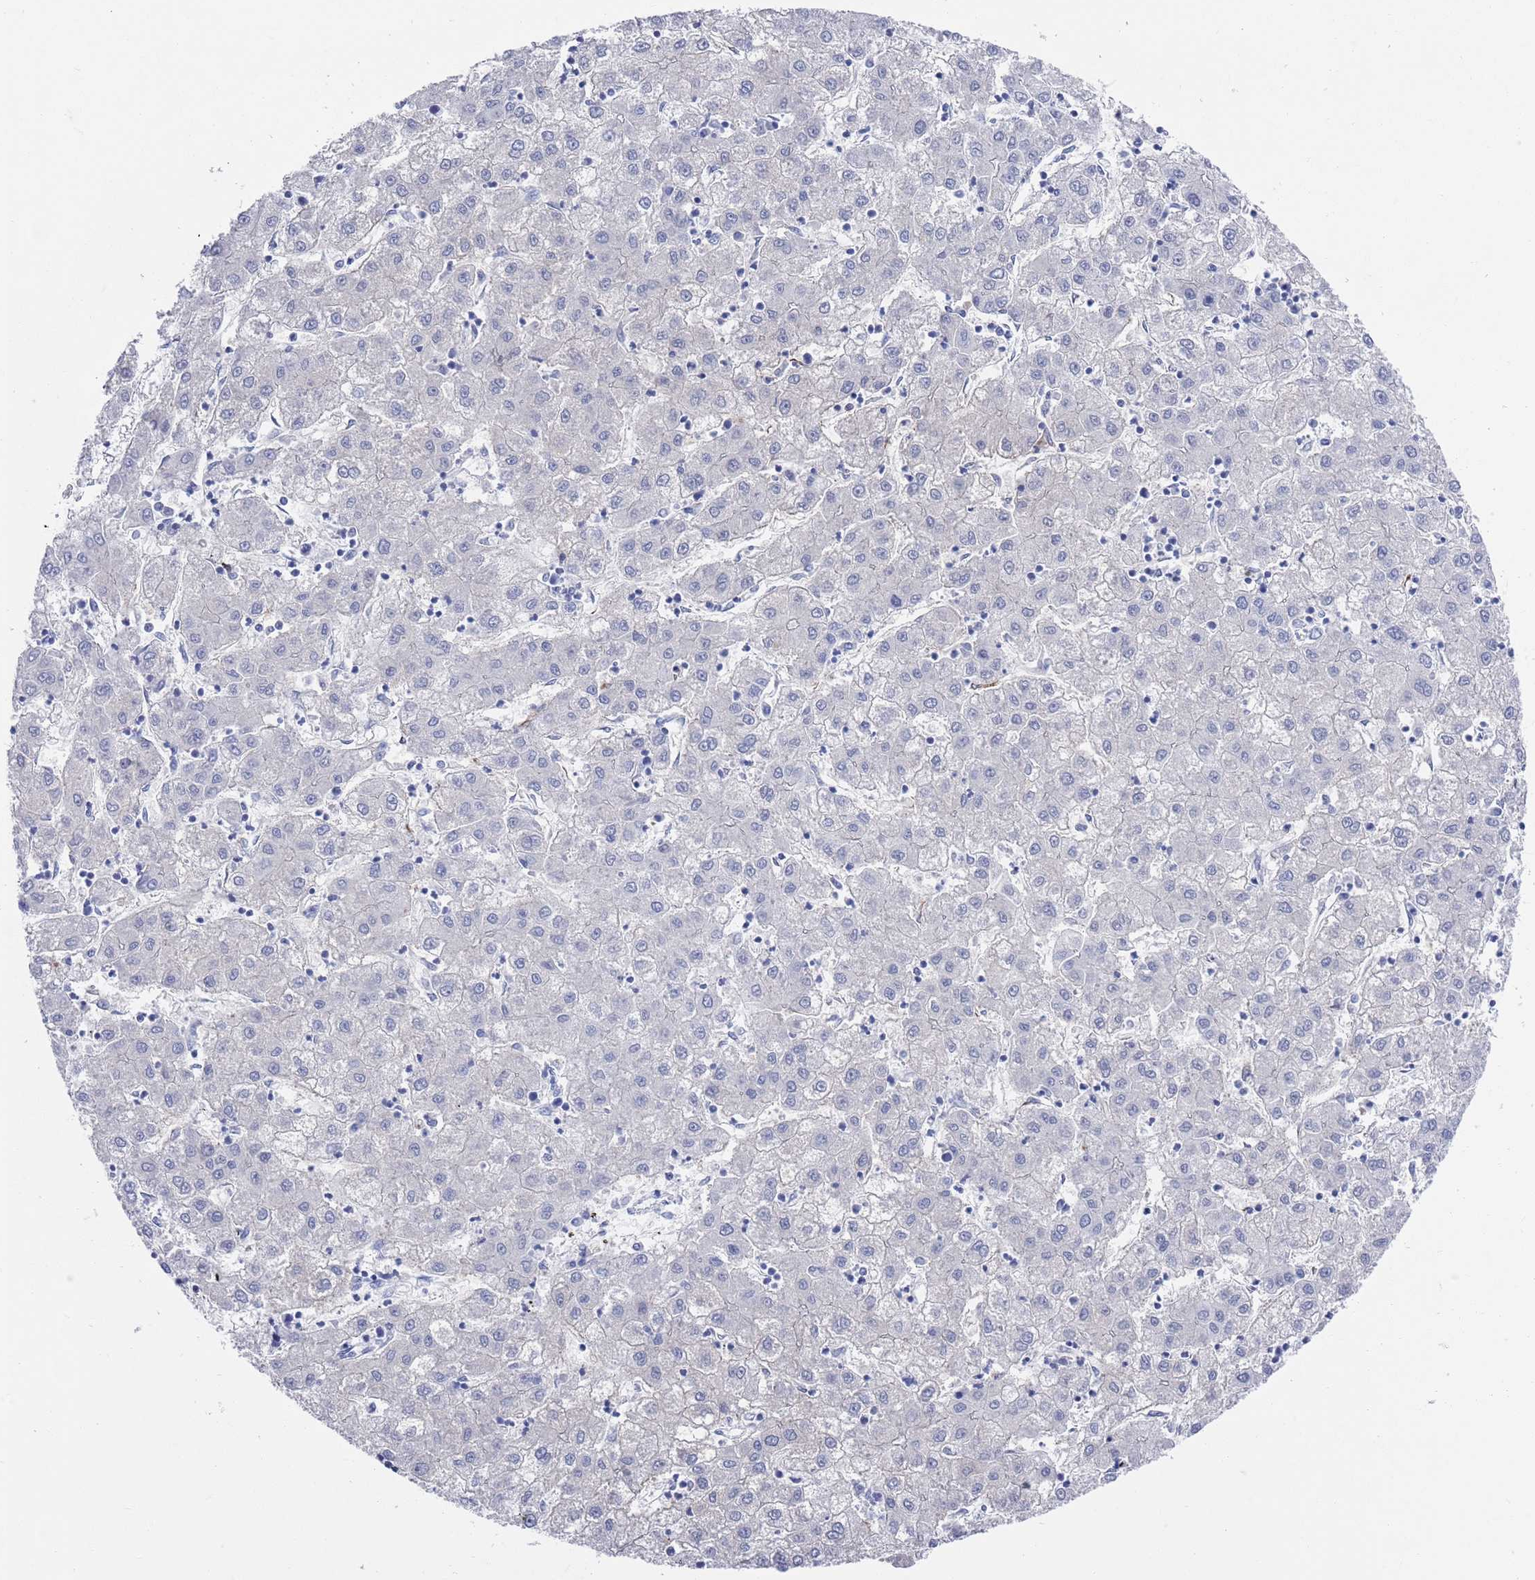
{"staining": {"intensity": "negative", "quantity": "none", "location": "none"}, "tissue": "liver cancer", "cell_type": "Tumor cells", "image_type": "cancer", "snomed": [{"axis": "morphology", "description": "Carcinoma, Hepatocellular, NOS"}, {"axis": "topography", "description": "Liver"}], "caption": "This is an immunohistochemistry micrograph of hepatocellular carcinoma (liver). There is no staining in tumor cells.", "gene": "MTMR2", "patient": {"sex": "male", "age": 72}}